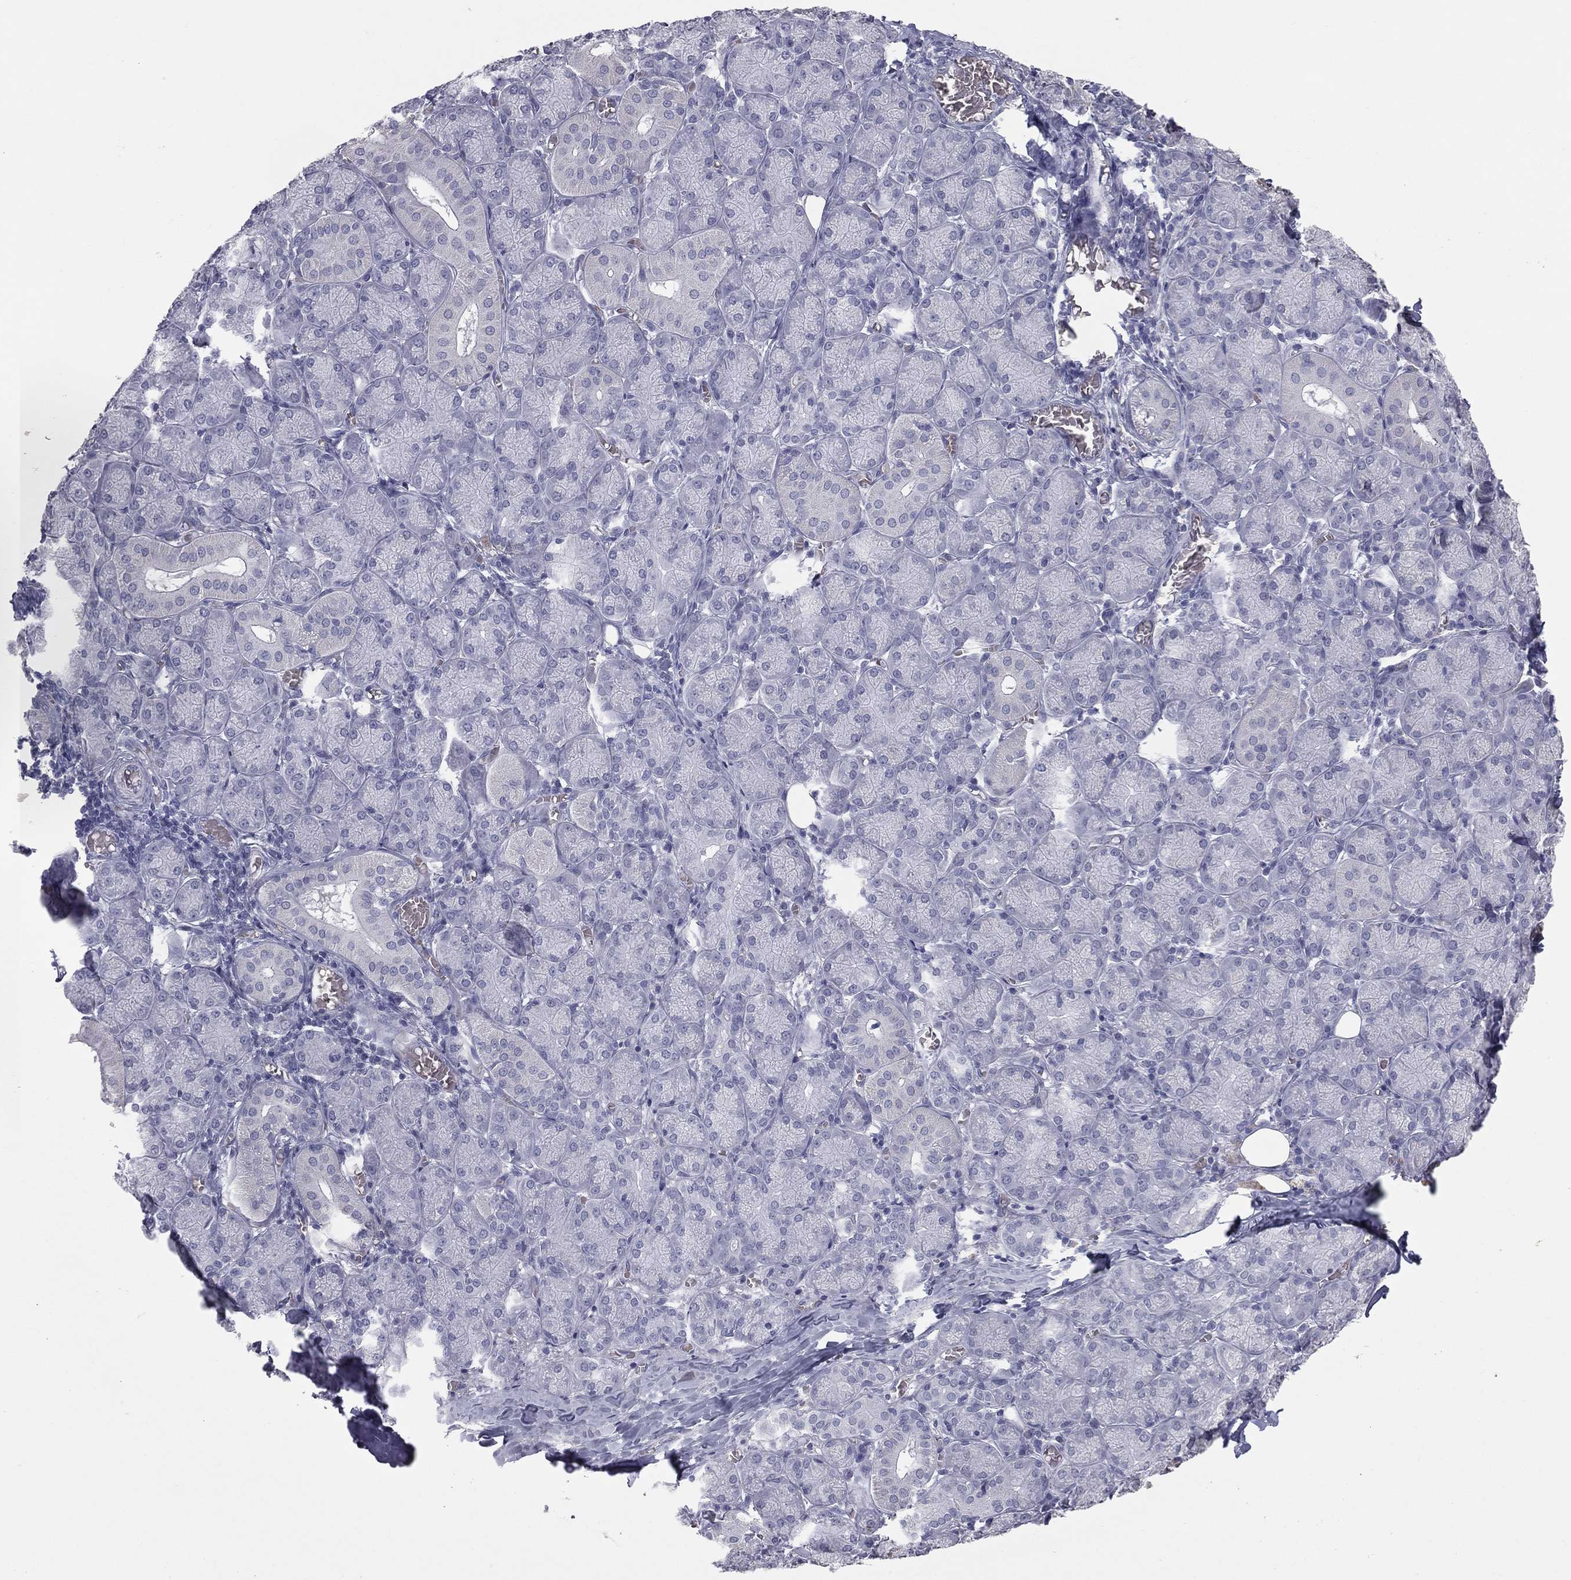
{"staining": {"intensity": "negative", "quantity": "none", "location": "none"}, "tissue": "salivary gland", "cell_type": "Glandular cells", "image_type": "normal", "snomed": [{"axis": "morphology", "description": "Normal tissue, NOS"}, {"axis": "topography", "description": "Salivary gland"}, {"axis": "topography", "description": "Peripheral nerve tissue"}], "caption": "This is a micrograph of immunohistochemistry staining of normal salivary gland, which shows no staining in glandular cells. Brightfield microscopy of immunohistochemistry (IHC) stained with DAB (brown) and hematoxylin (blue), captured at high magnification.", "gene": "ESX1", "patient": {"sex": "female", "age": 24}}